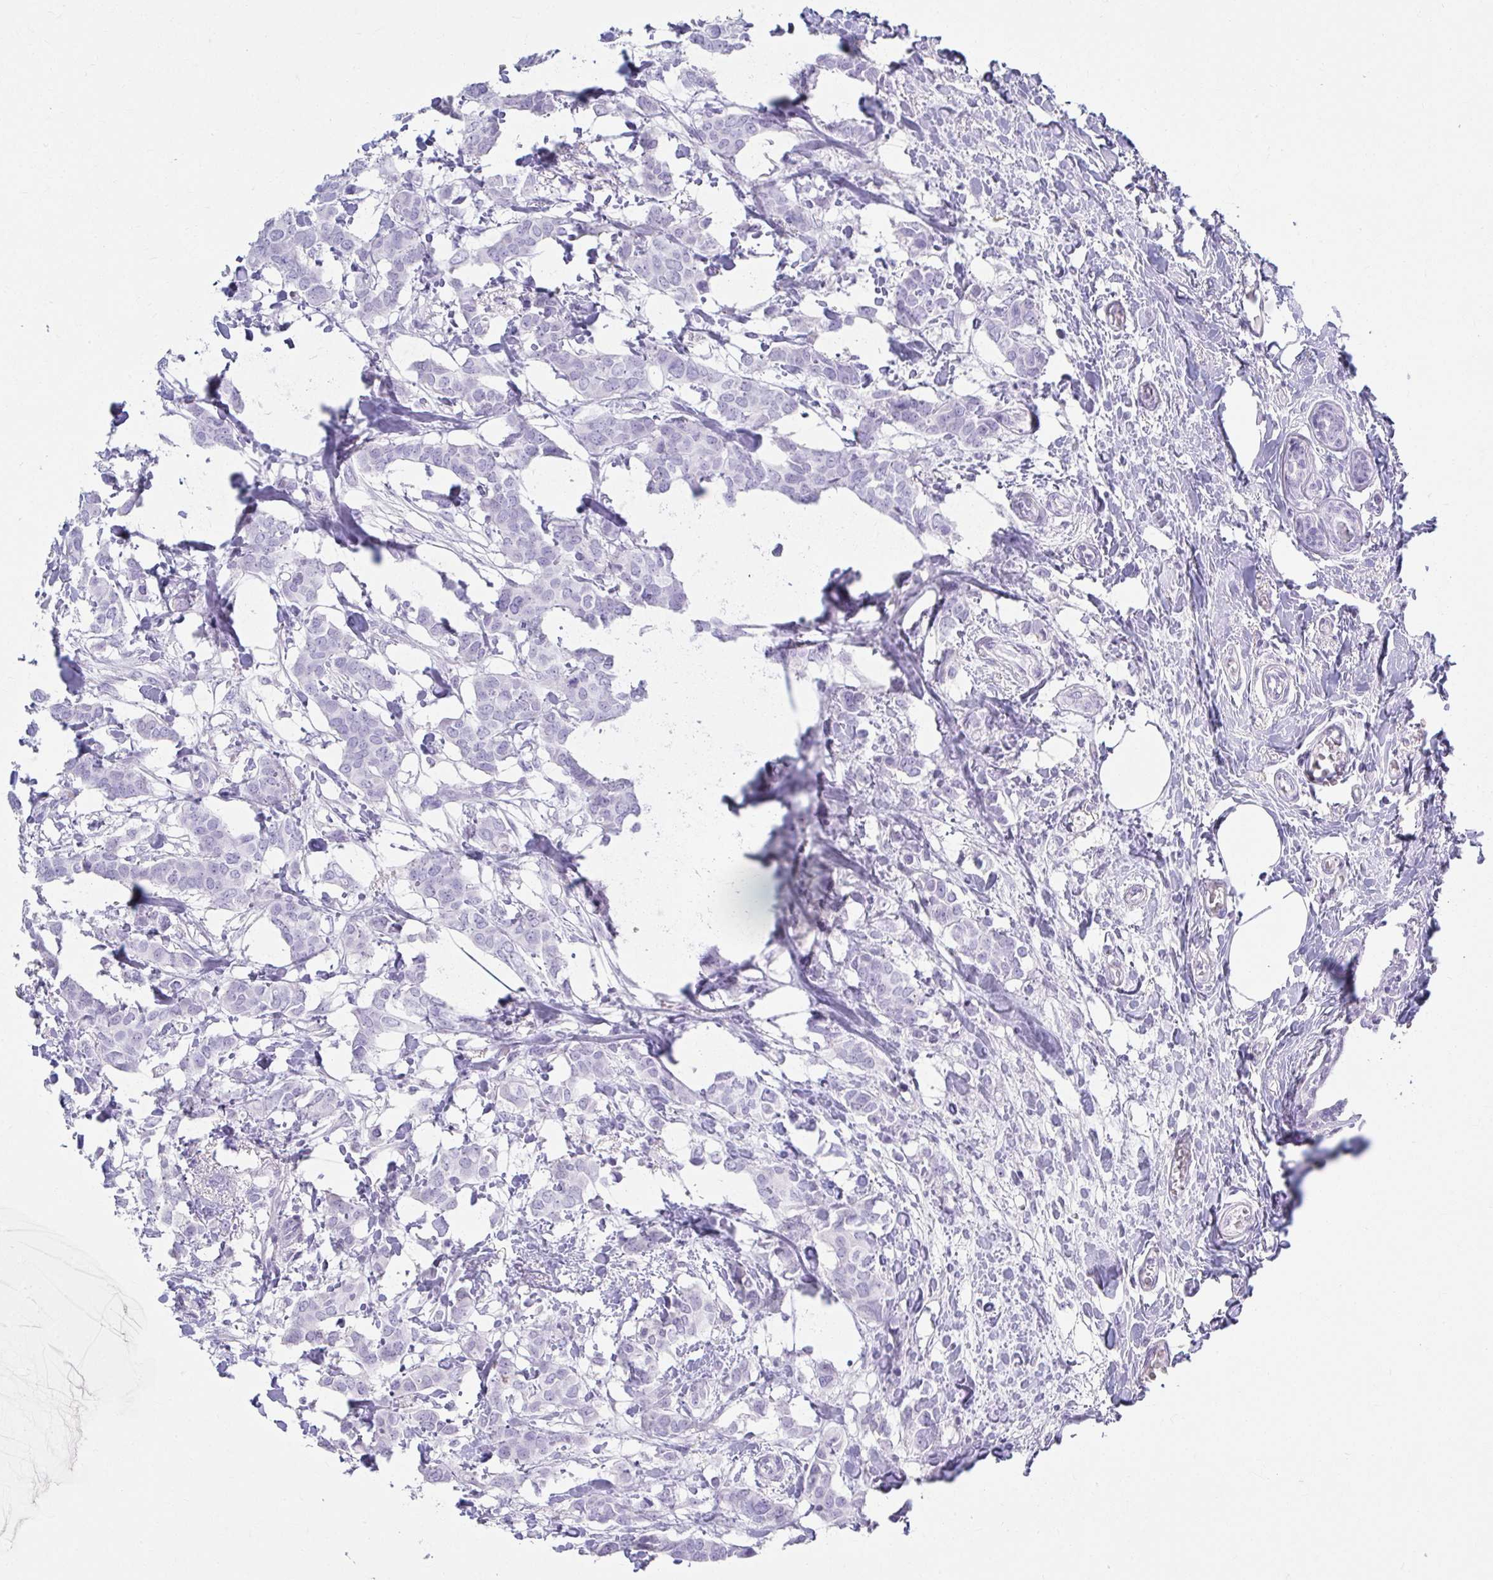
{"staining": {"intensity": "negative", "quantity": "none", "location": "none"}, "tissue": "breast cancer", "cell_type": "Tumor cells", "image_type": "cancer", "snomed": [{"axis": "morphology", "description": "Duct carcinoma"}, {"axis": "topography", "description": "Breast"}], "caption": "A histopathology image of human infiltrating ductal carcinoma (breast) is negative for staining in tumor cells.", "gene": "ATP4B", "patient": {"sex": "female", "age": 62}}